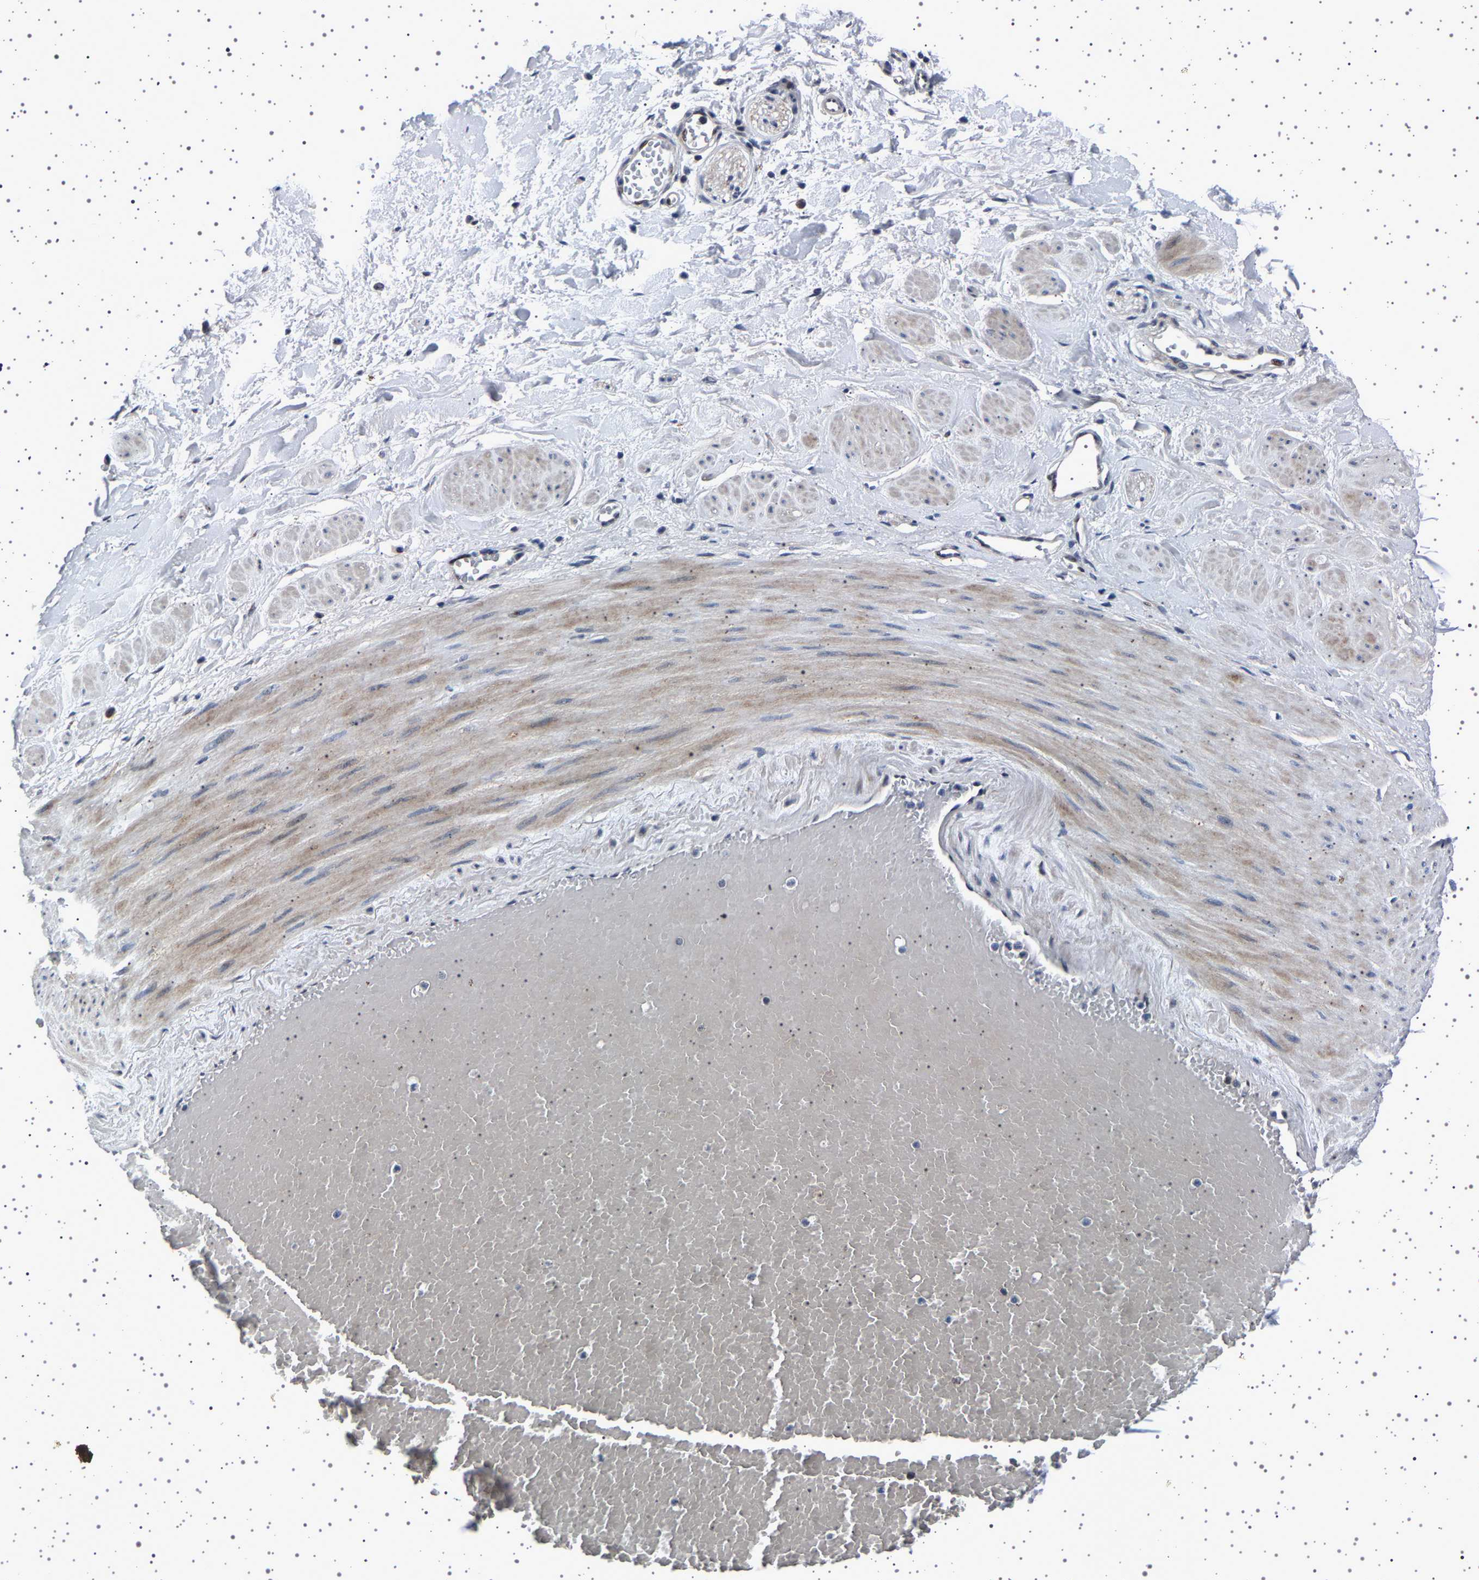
{"staining": {"intensity": "negative", "quantity": "none", "location": "none"}, "tissue": "adipose tissue", "cell_type": "Adipocytes", "image_type": "normal", "snomed": [{"axis": "morphology", "description": "Normal tissue, NOS"}, {"axis": "topography", "description": "Soft tissue"}, {"axis": "topography", "description": "Vascular tissue"}], "caption": "The immunohistochemistry micrograph has no significant expression in adipocytes of adipose tissue.", "gene": "PAK5", "patient": {"sex": "female", "age": 35}}